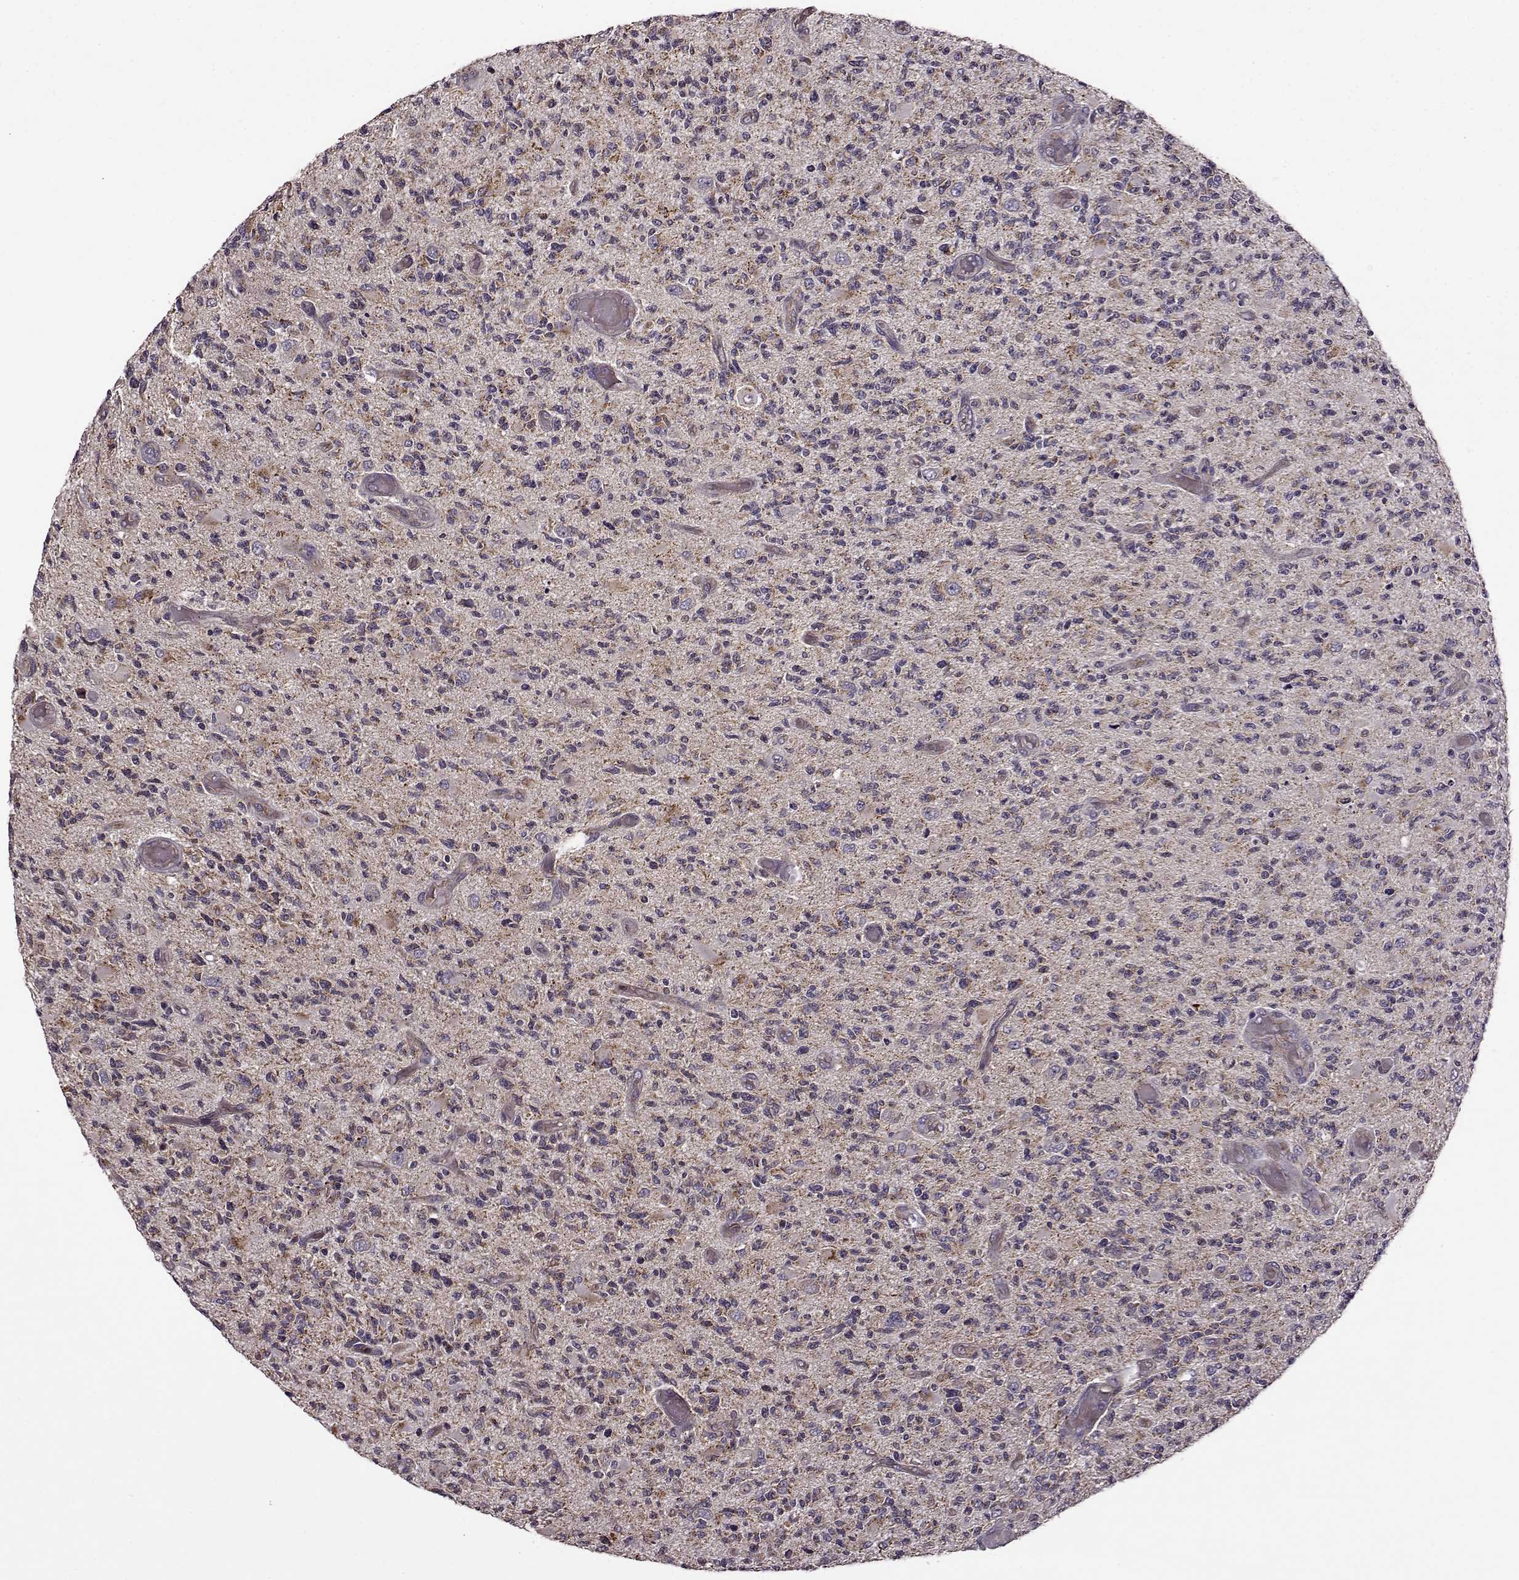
{"staining": {"intensity": "weak", "quantity": ">75%", "location": "cytoplasmic/membranous"}, "tissue": "glioma", "cell_type": "Tumor cells", "image_type": "cancer", "snomed": [{"axis": "morphology", "description": "Glioma, malignant, High grade"}, {"axis": "topography", "description": "Brain"}], "caption": "This image shows IHC staining of malignant high-grade glioma, with low weak cytoplasmic/membranous staining in about >75% of tumor cells.", "gene": "MTSS1", "patient": {"sex": "female", "age": 63}}